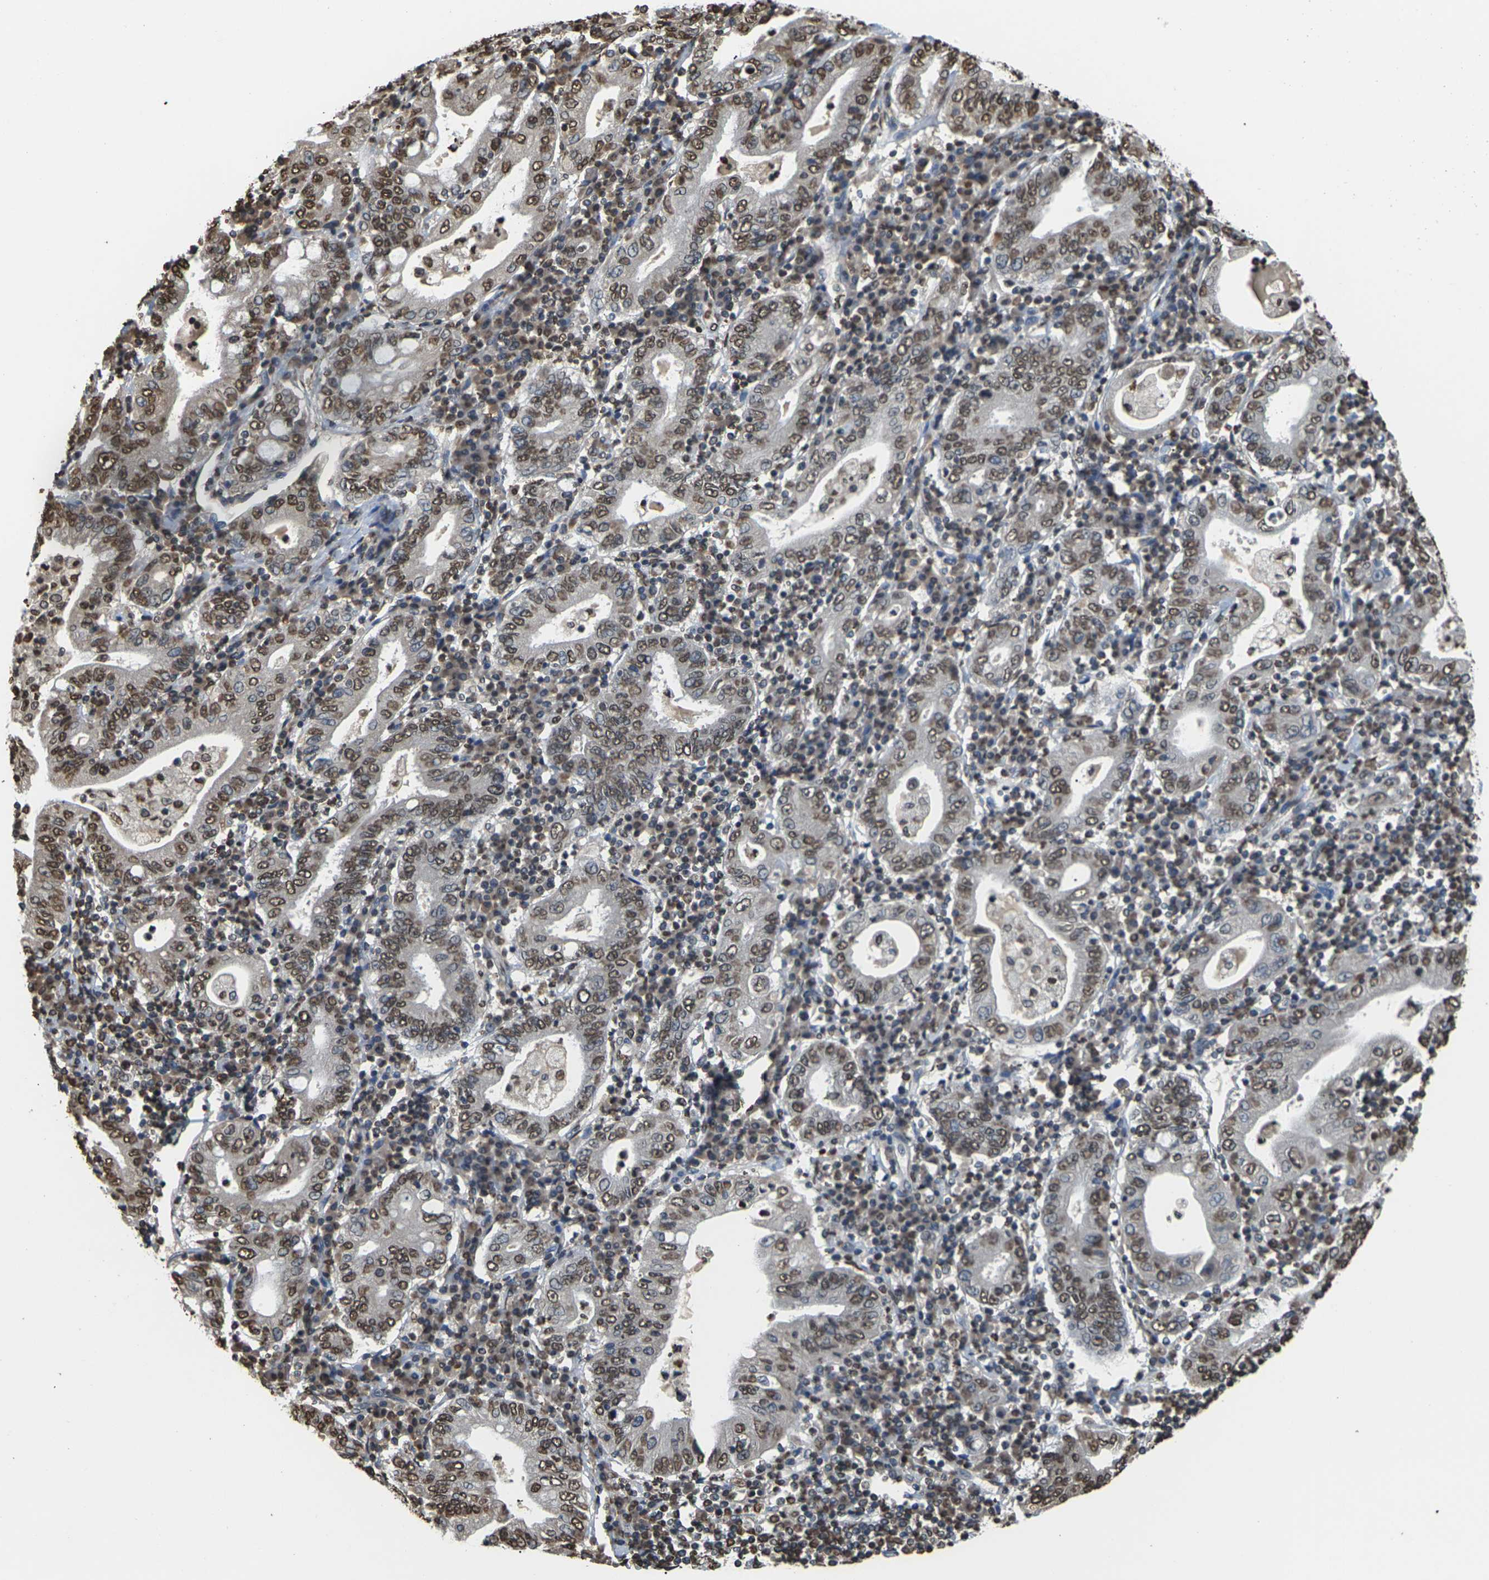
{"staining": {"intensity": "moderate", "quantity": ">75%", "location": "nuclear"}, "tissue": "stomach cancer", "cell_type": "Tumor cells", "image_type": "cancer", "snomed": [{"axis": "morphology", "description": "Normal tissue, NOS"}, {"axis": "morphology", "description": "Adenocarcinoma, NOS"}, {"axis": "topography", "description": "Esophagus"}, {"axis": "topography", "description": "Stomach, upper"}, {"axis": "topography", "description": "Peripheral nerve tissue"}], "caption": "A micrograph showing moderate nuclear expression in approximately >75% of tumor cells in adenocarcinoma (stomach), as visualized by brown immunohistochemical staining.", "gene": "EMSY", "patient": {"sex": "male", "age": 62}}